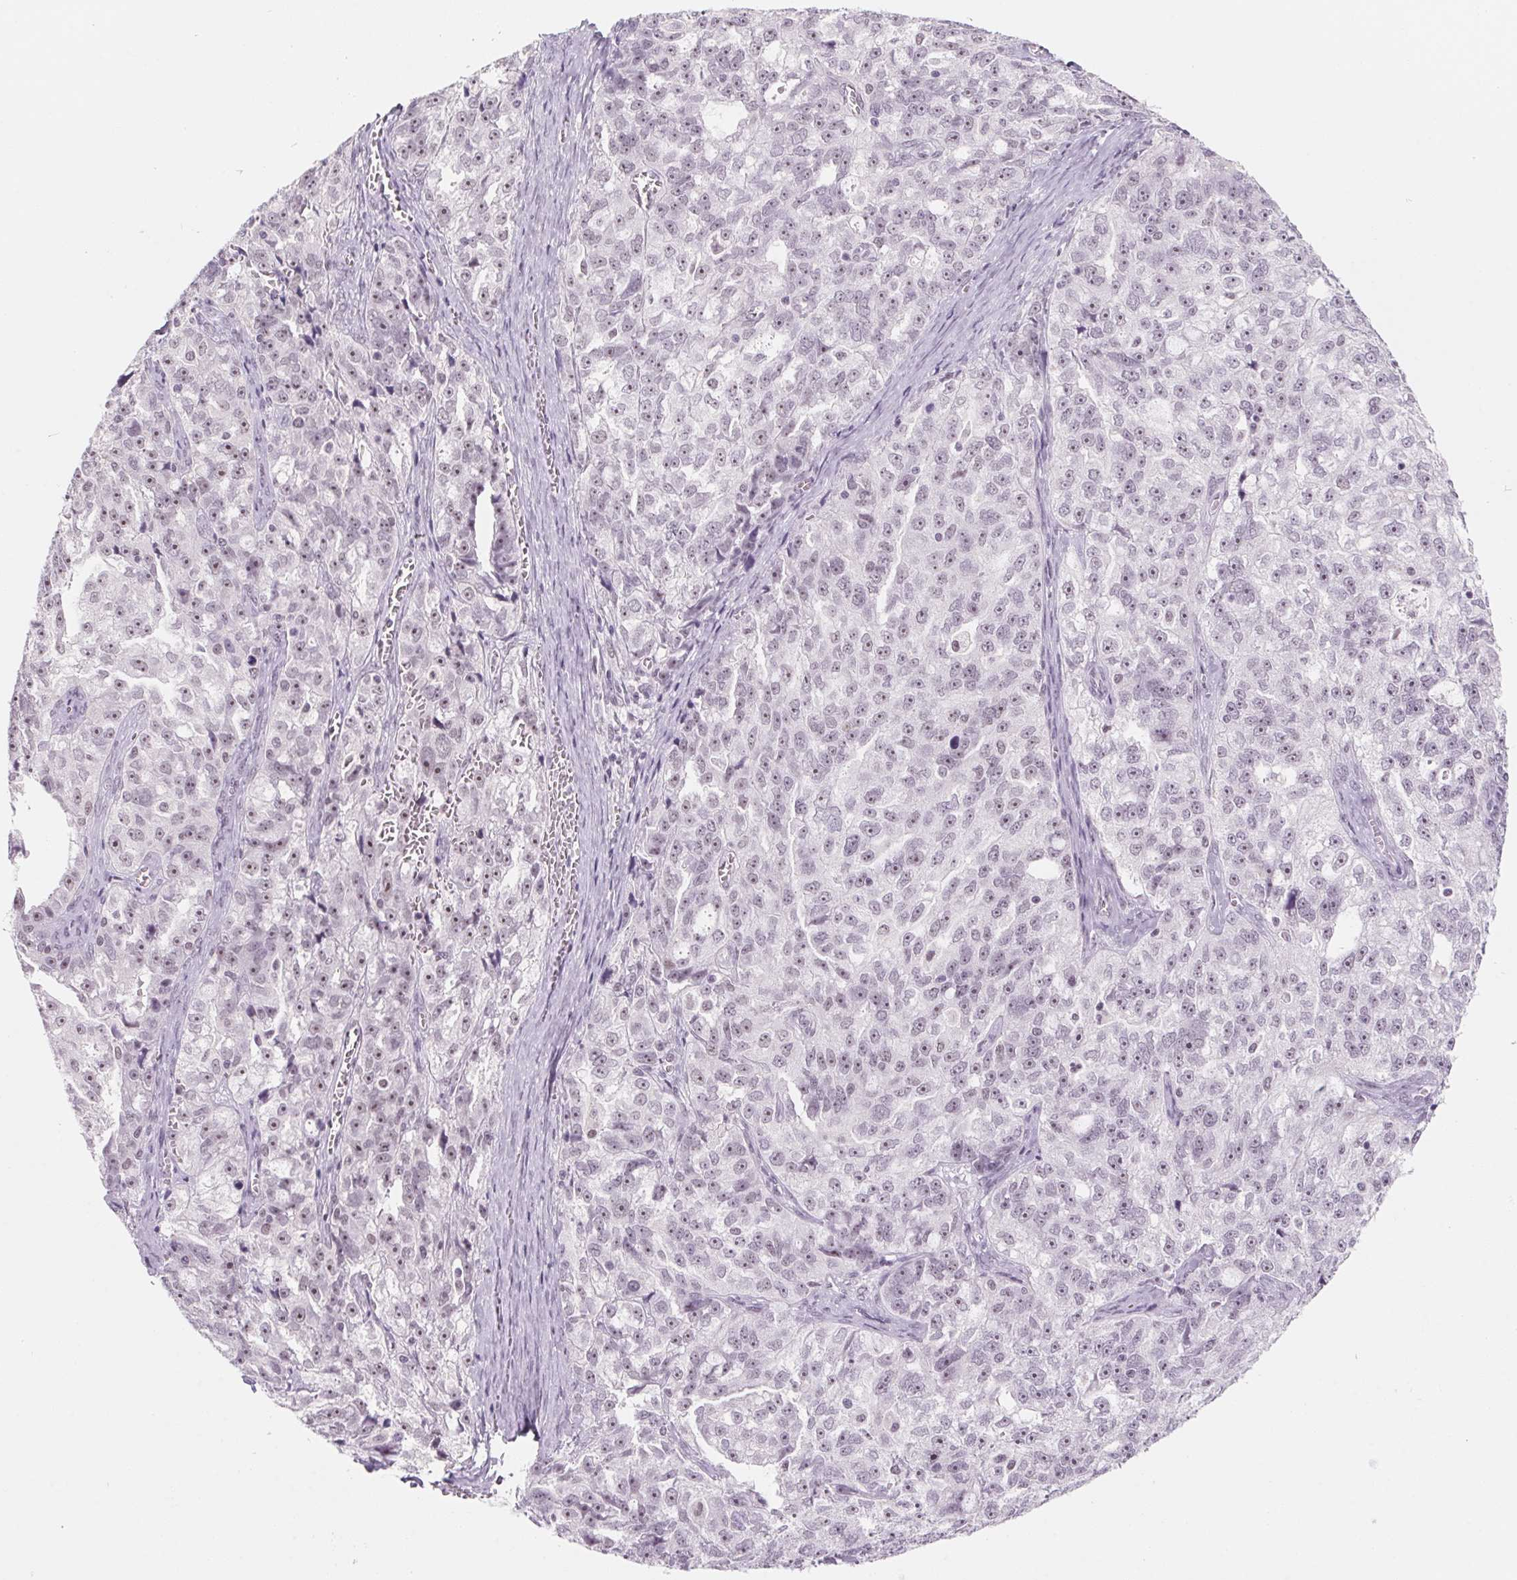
{"staining": {"intensity": "weak", "quantity": "<25%", "location": "nuclear"}, "tissue": "ovarian cancer", "cell_type": "Tumor cells", "image_type": "cancer", "snomed": [{"axis": "morphology", "description": "Cystadenocarcinoma, serous, NOS"}, {"axis": "topography", "description": "Ovary"}], "caption": "Histopathology image shows no protein staining in tumor cells of ovarian cancer (serous cystadenocarcinoma) tissue.", "gene": "ZIC4", "patient": {"sex": "female", "age": 51}}